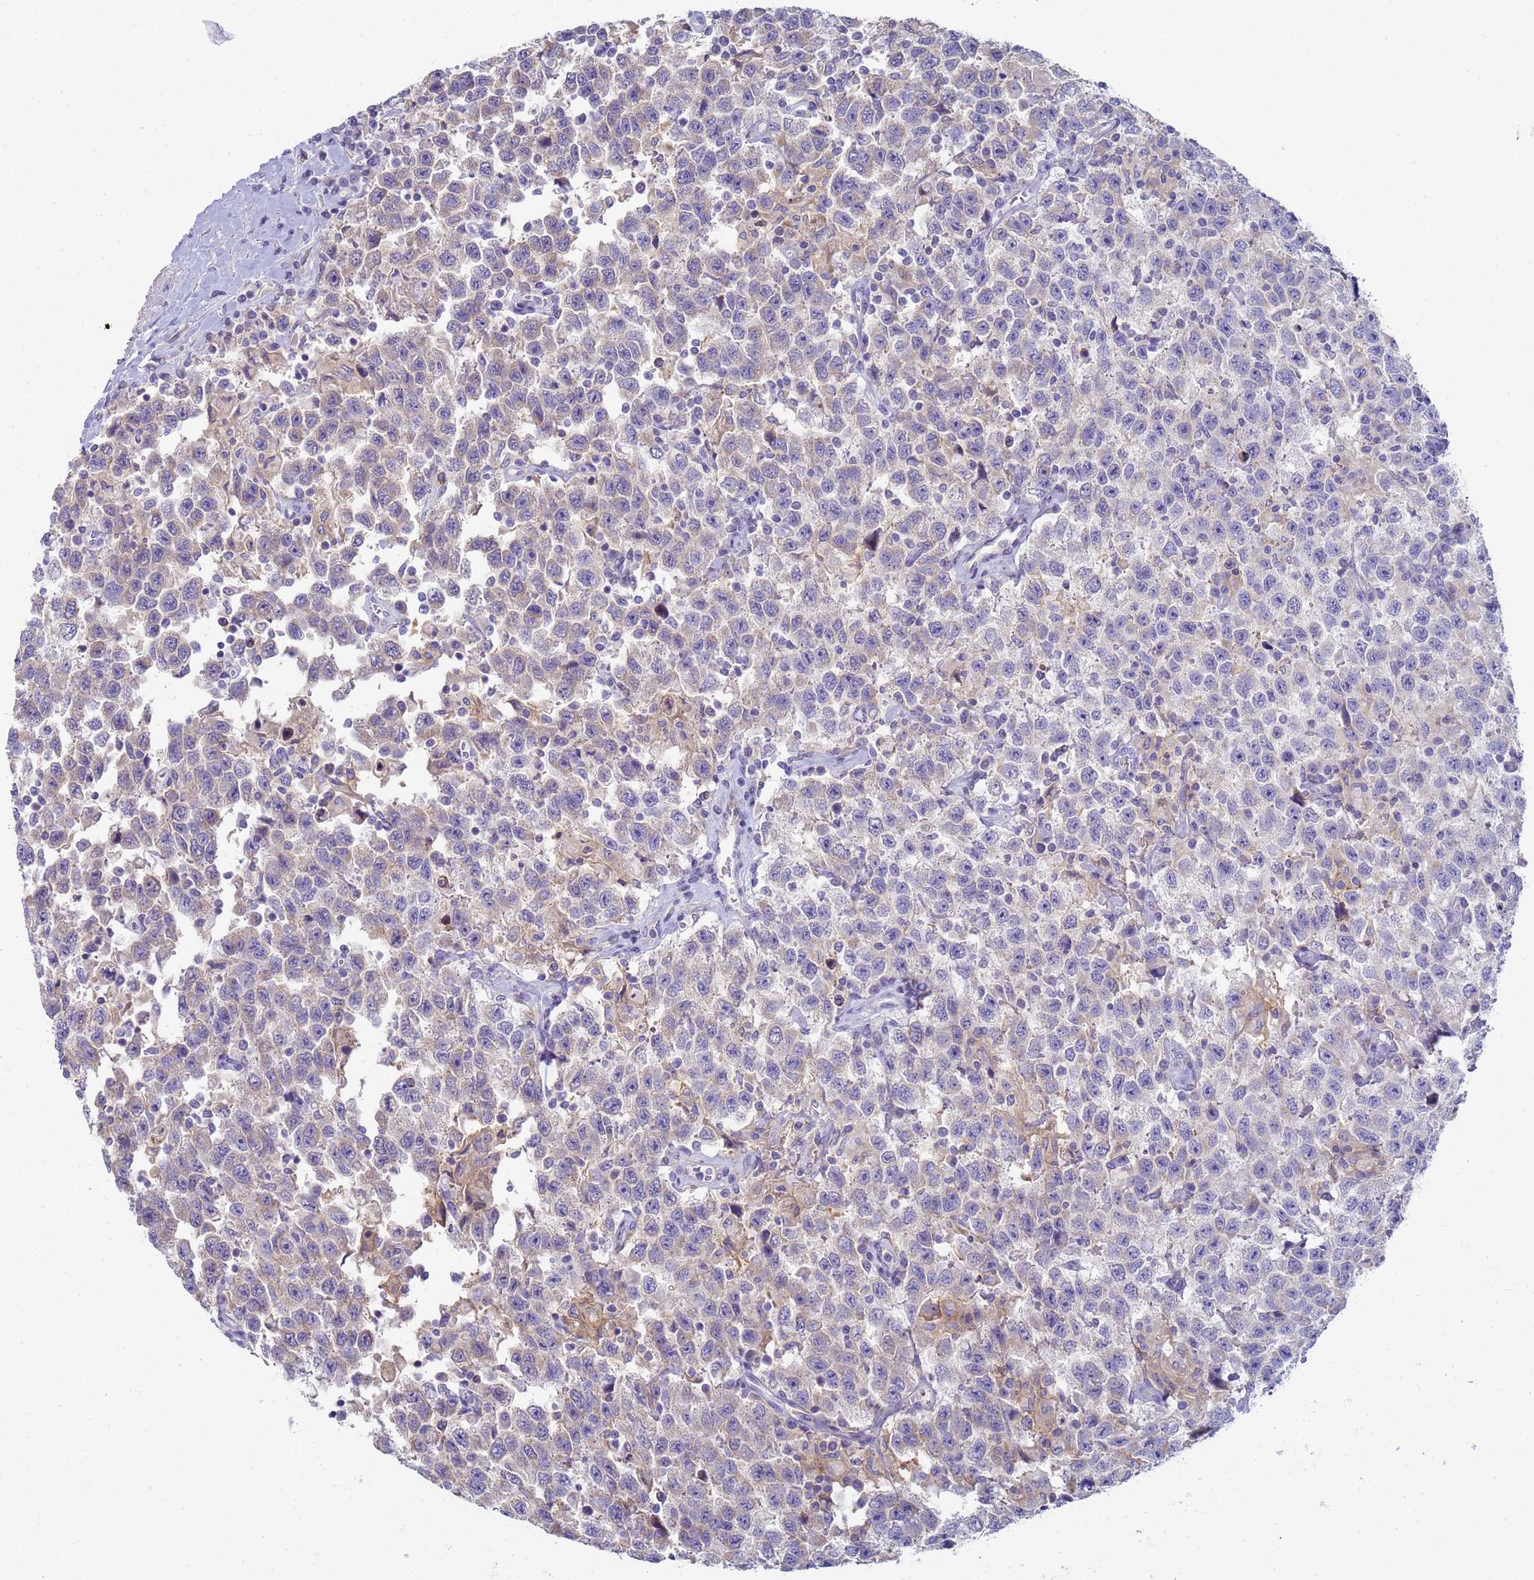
{"staining": {"intensity": "weak", "quantity": "<25%", "location": "cytoplasmic/membranous"}, "tissue": "testis cancer", "cell_type": "Tumor cells", "image_type": "cancer", "snomed": [{"axis": "morphology", "description": "Seminoma, NOS"}, {"axis": "topography", "description": "Testis"}], "caption": "There is no significant expression in tumor cells of testis cancer (seminoma).", "gene": "CR1", "patient": {"sex": "male", "age": 41}}